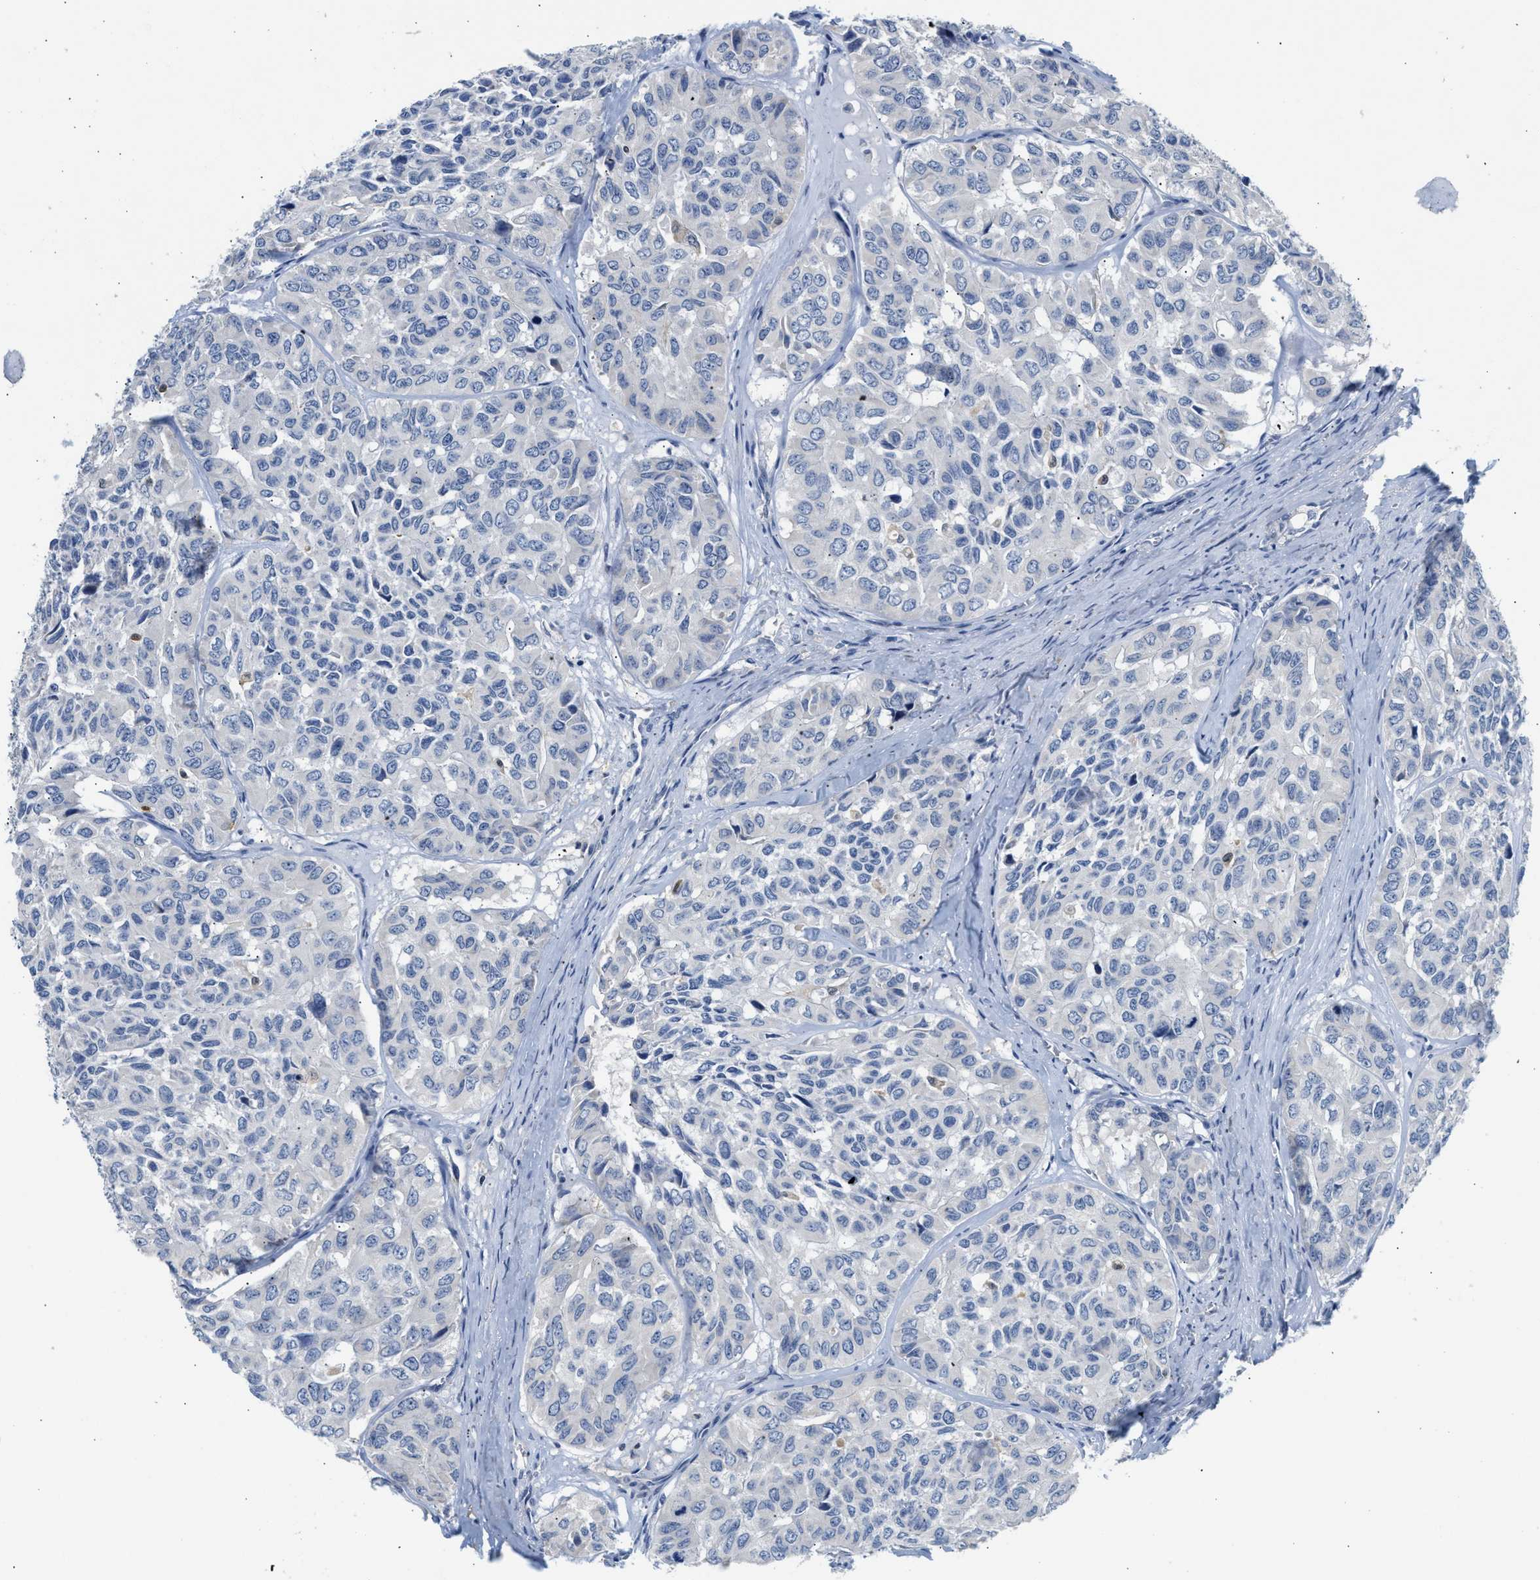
{"staining": {"intensity": "negative", "quantity": "none", "location": "none"}, "tissue": "head and neck cancer", "cell_type": "Tumor cells", "image_type": "cancer", "snomed": [{"axis": "morphology", "description": "Adenocarcinoma, NOS"}, {"axis": "topography", "description": "Salivary gland, NOS"}, {"axis": "topography", "description": "Head-Neck"}], "caption": "Tumor cells show no significant protein positivity in head and neck adenocarcinoma.", "gene": "SLIT2", "patient": {"sex": "female", "age": 76}}